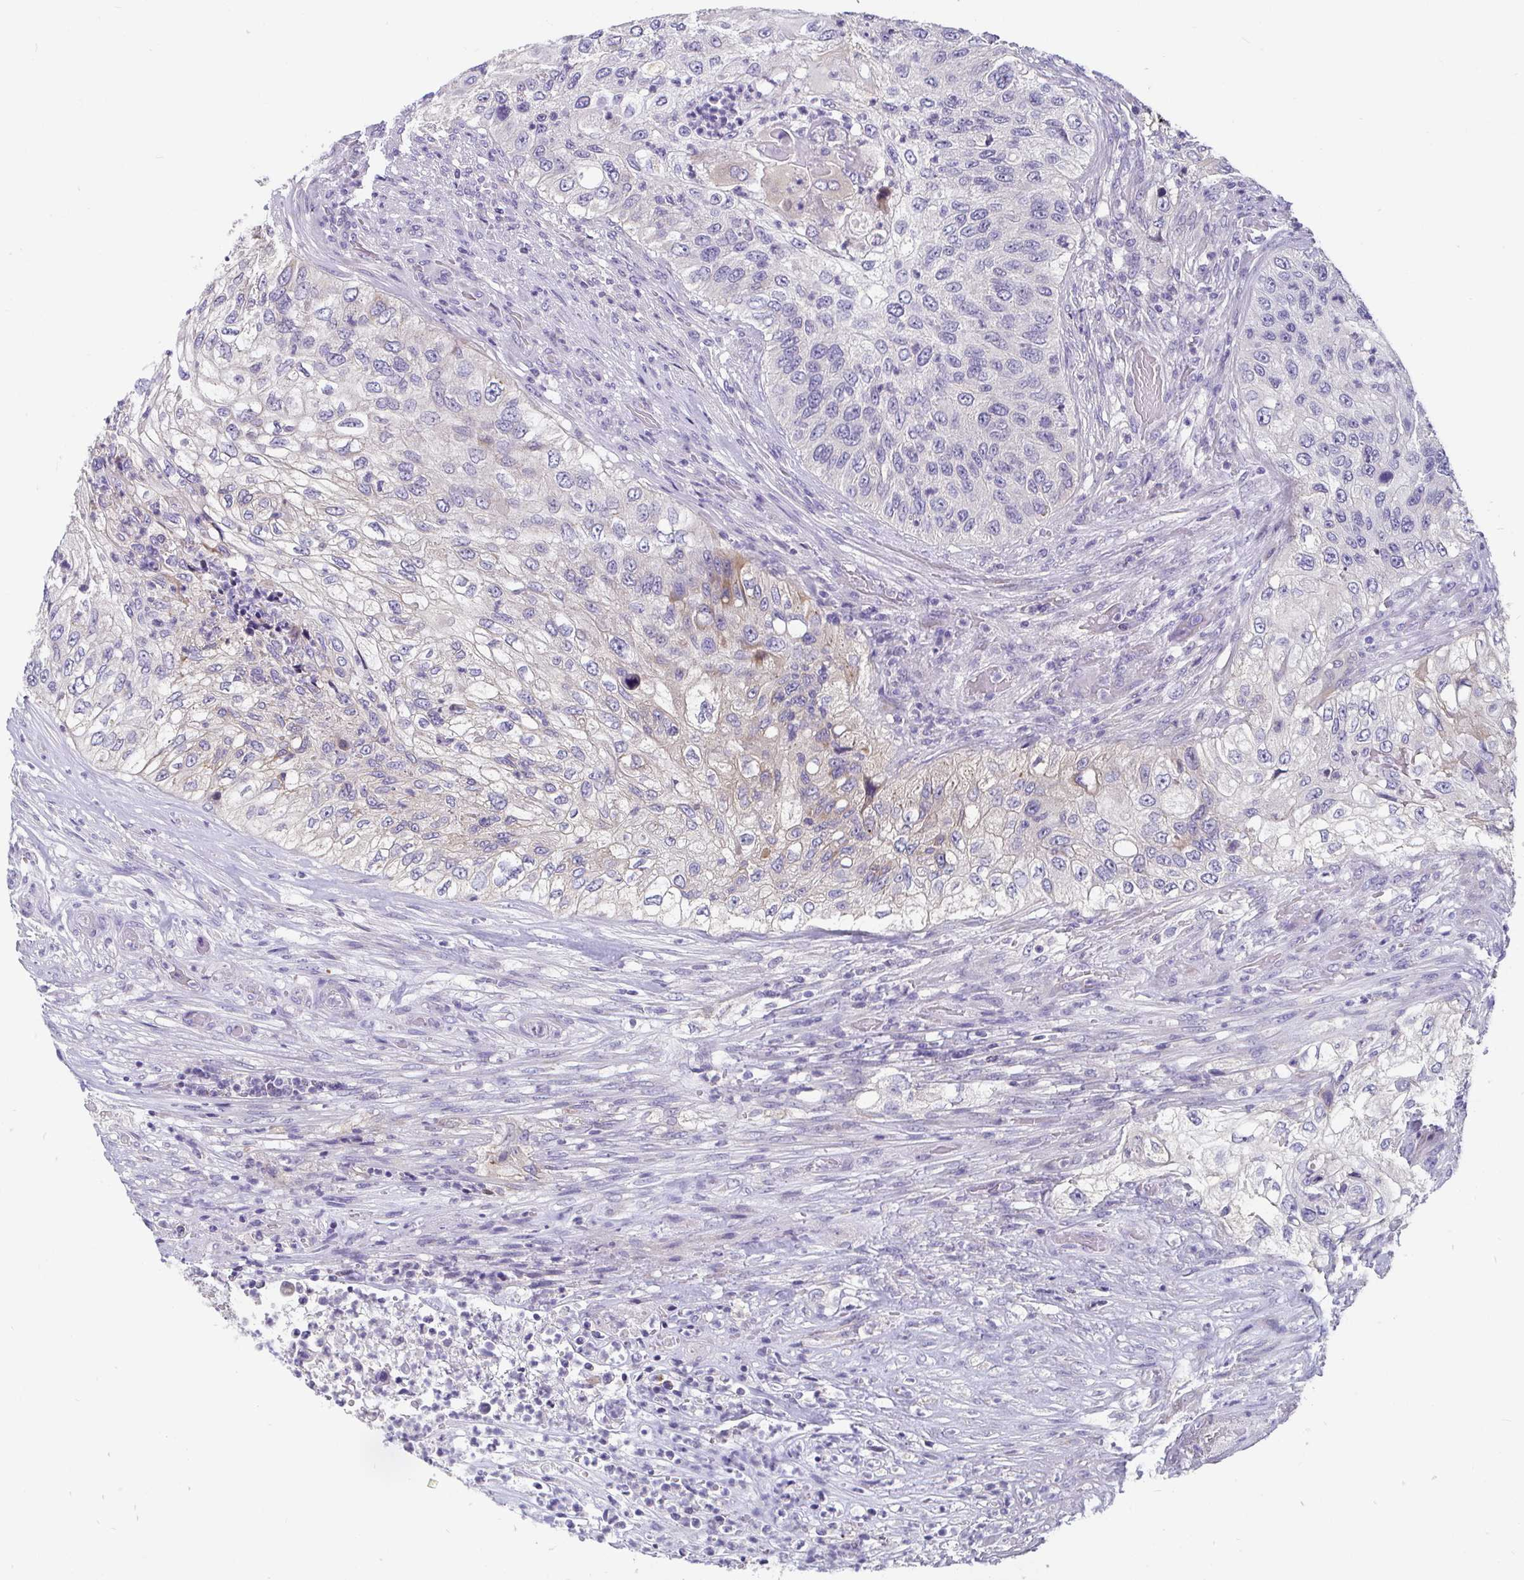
{"staining": {"intensity": "negative", "quantity": "none", "location": "none"}, "tissue": "urothelial cancer", "cell_type": "Tumor cells", "image_type": "cancer", "snomed": [{"axis": "morphology", "description": "Urothelial carcinoma, High grade"}, {"axis": "topography", "description": "Urinary bladder"}], "caption": "A histopathology image of high-grade urothelial carcinoma stained for a protein displays no brown staining in tumor cells. (Stains: DAB (3,3'-diaminobenzidine) immunohistochemistry (IHC) with hematoxylin counter stain, Microscopy: brightfield microscopy at high magnification).", "gene": "ADAMTS6", "patient": {"sex": "female", "age": 60}}